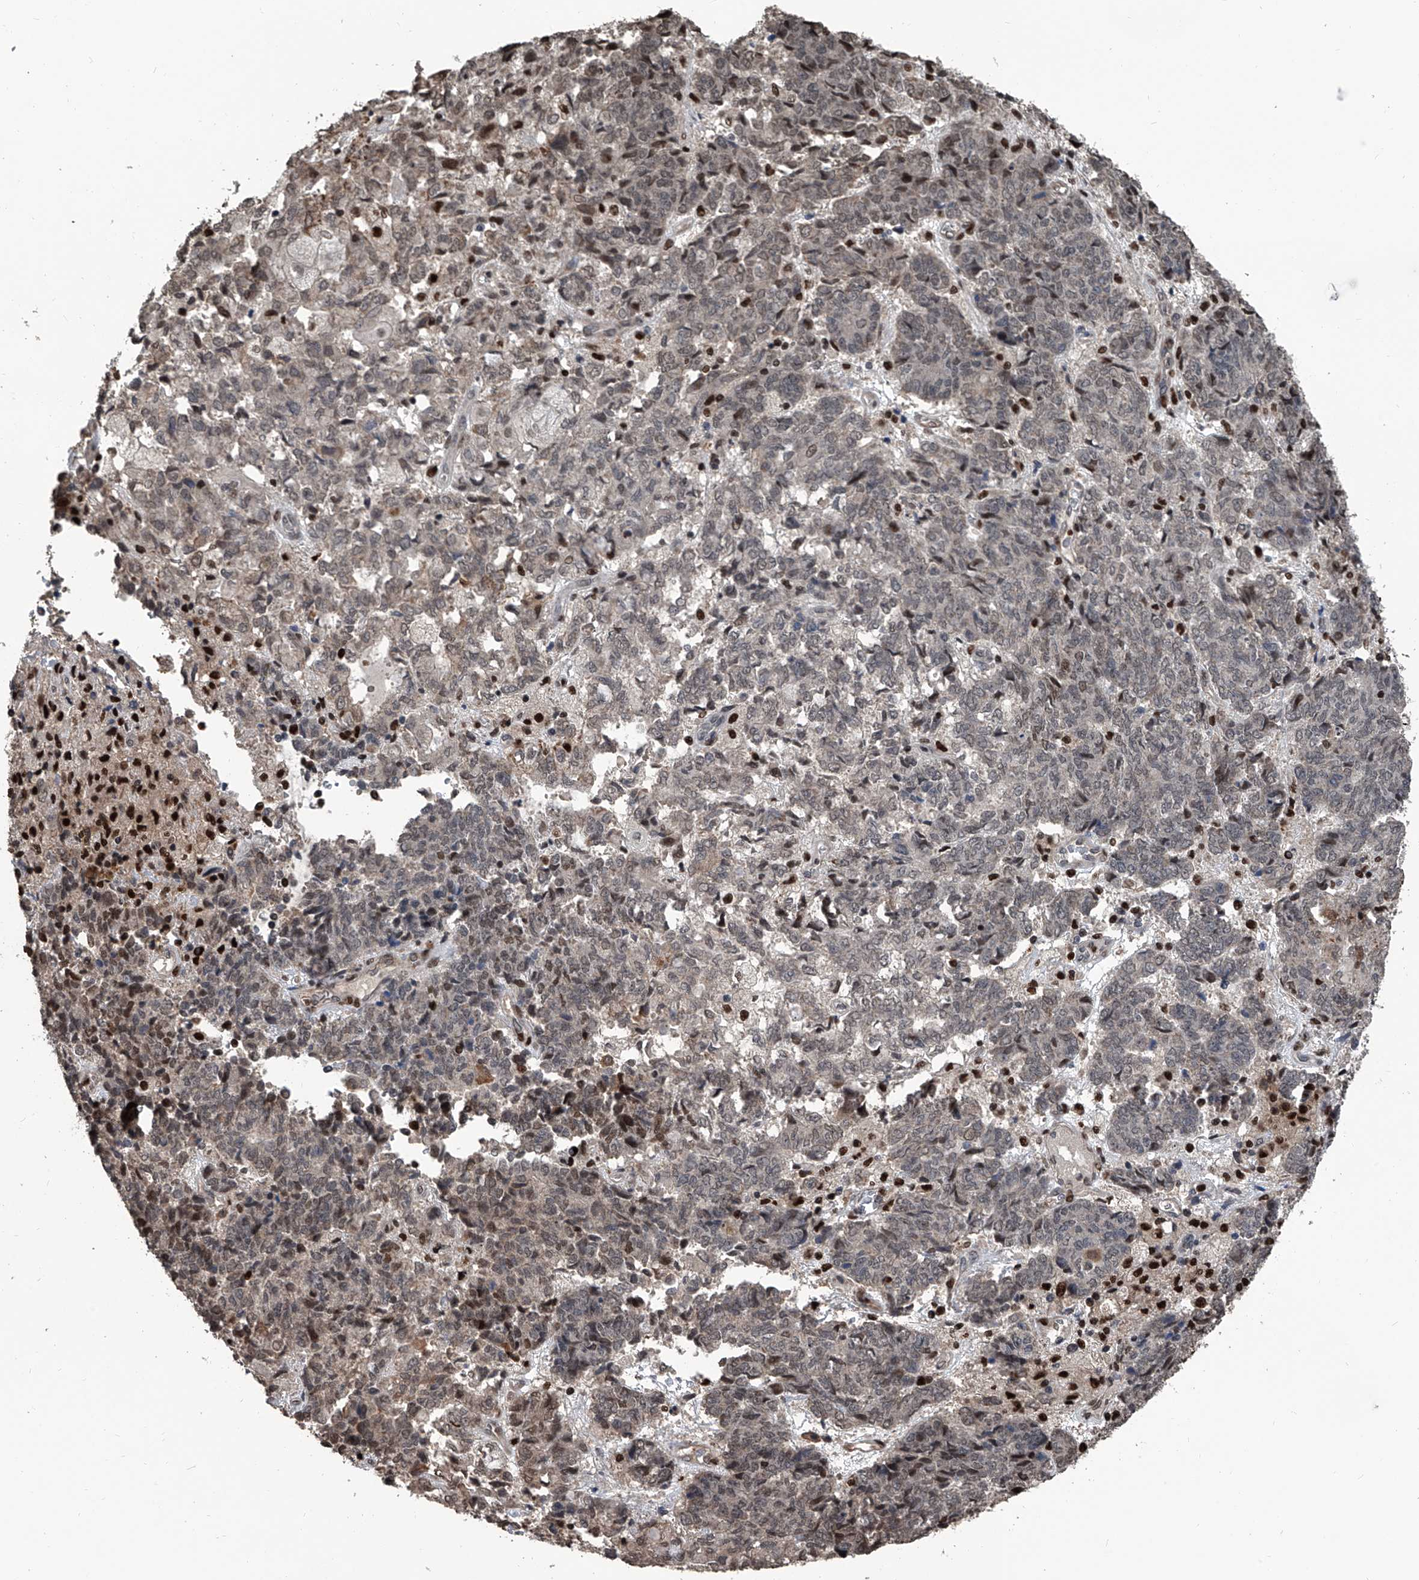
{"staining": {"intensity": "weak", "quantity": "<25%", "location": "nuclear"}, "tissue": "endometrial cancer", "cell_type": "Tumor cells", "image_type": "cancer", "snomed": [{"axis": "morphology", "description": "Adenocarcinoma, NOS"}, {"axis": "topography", "description": "Endometrium"}], "caption": "This is a micrograph of immunohistochemistry (IHC) staining of adenocarcinoma (endometrial), which shows no staining in tumor cells. The staining is performed using DAB (3,3'-diaminobenzidine) brown chromogen with nuclei counter-stained in using hematoxylin.", "gene": "FKBP5", "patient": {"sex": "female", "age": 80}}